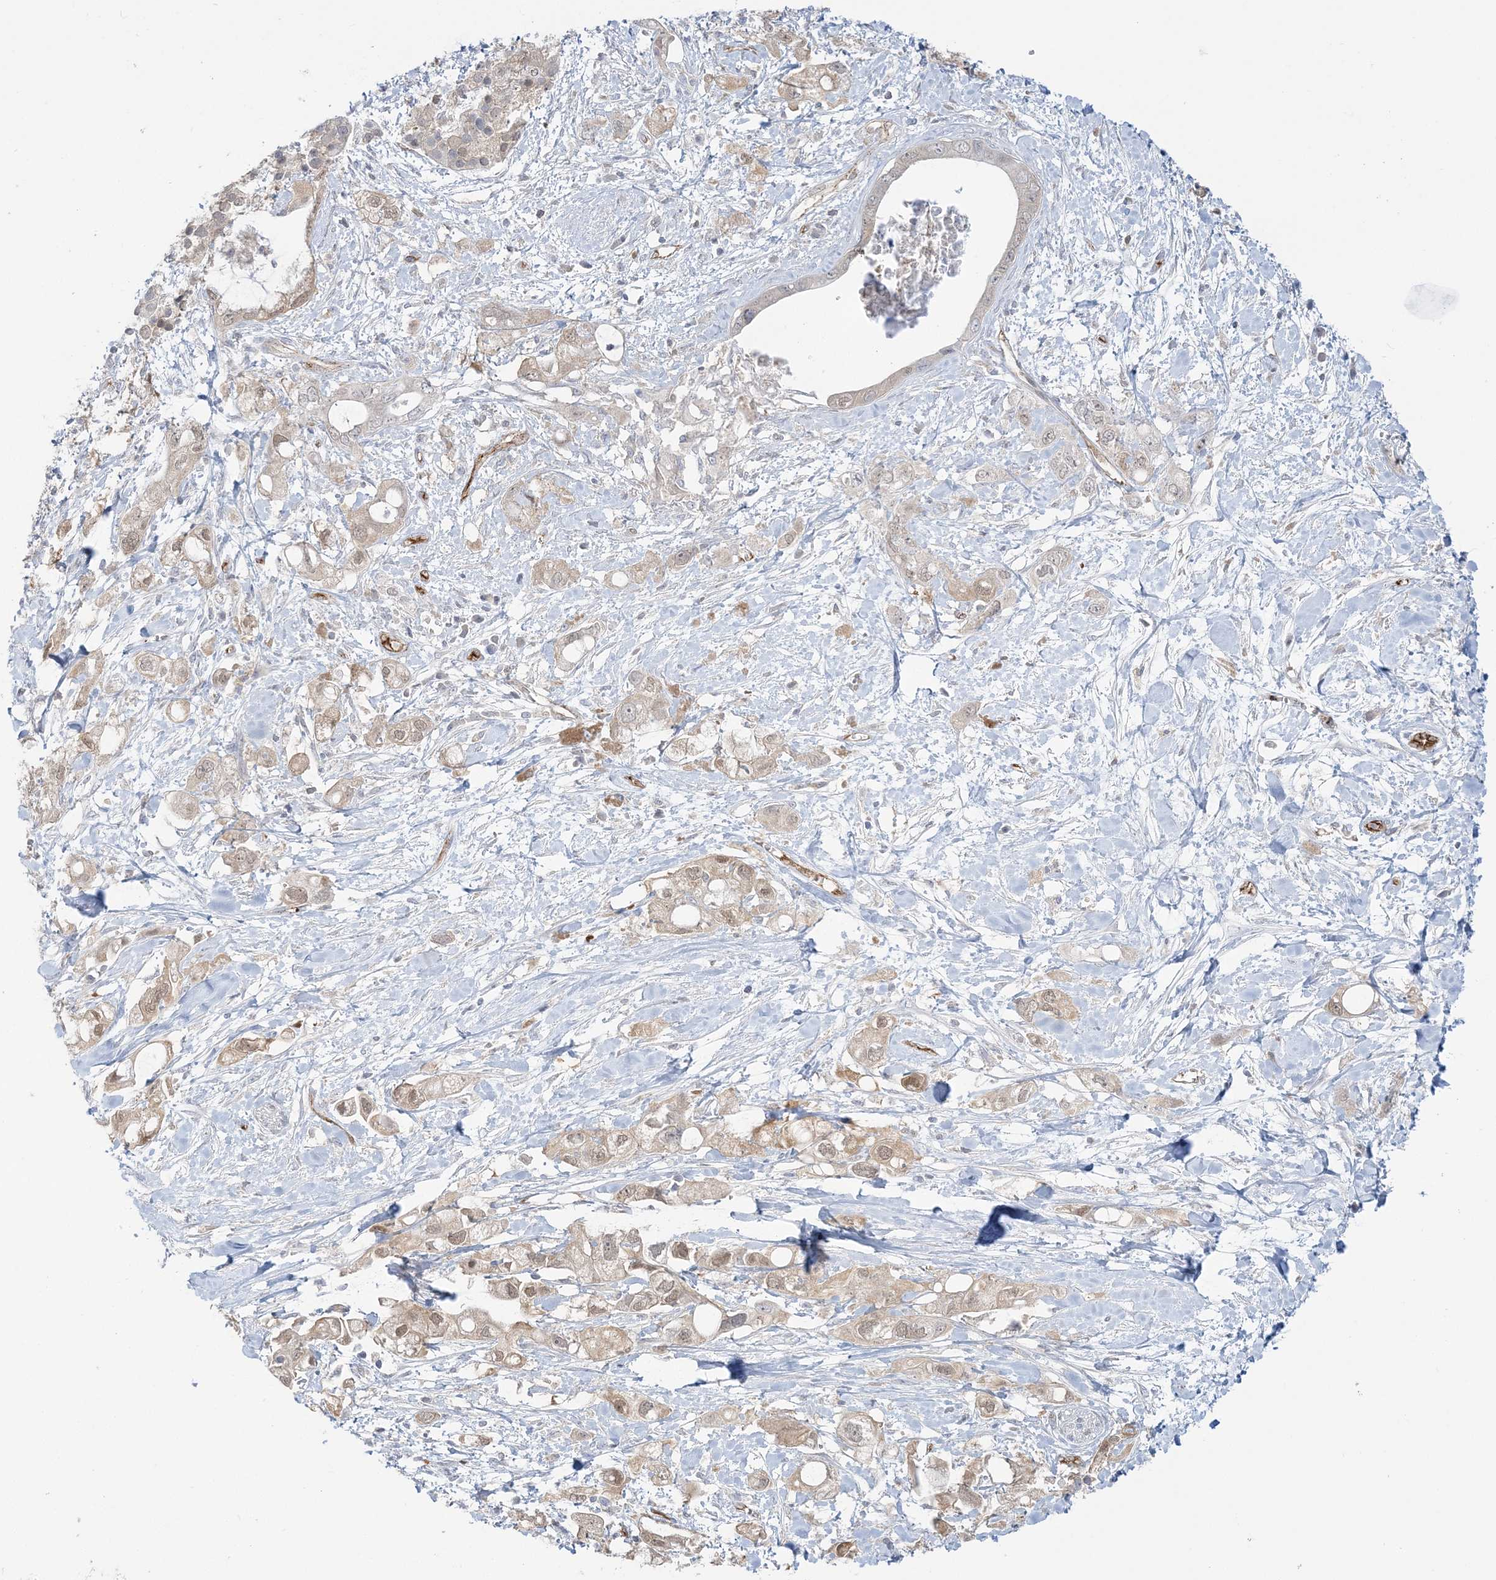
{"staining": {"intensity": "weak", "quantity": ">75%", "location": "cytoplasmic/membranous,nuclear"}, "tissue": "pancreatic cancer", "cell_type": "Tumor cells", "image_type": "cancer", "snomed": [{"axis": "morphology", "description": "Adenocarcinoma, NOS"}, {"axis": "topography", "description": "Pancreas"}], "caption": "Pancreatic cancer was stained to show a protein in brown. There is low levels of weak cytoplasmic/membranous and nuclear expression in approximately >75% of tumor cells. Ihc stains the protein of interest in brown and the nuclei are stained blue.", "gene": "INPP1", "patient": {"sex": "female", "age": 56}}